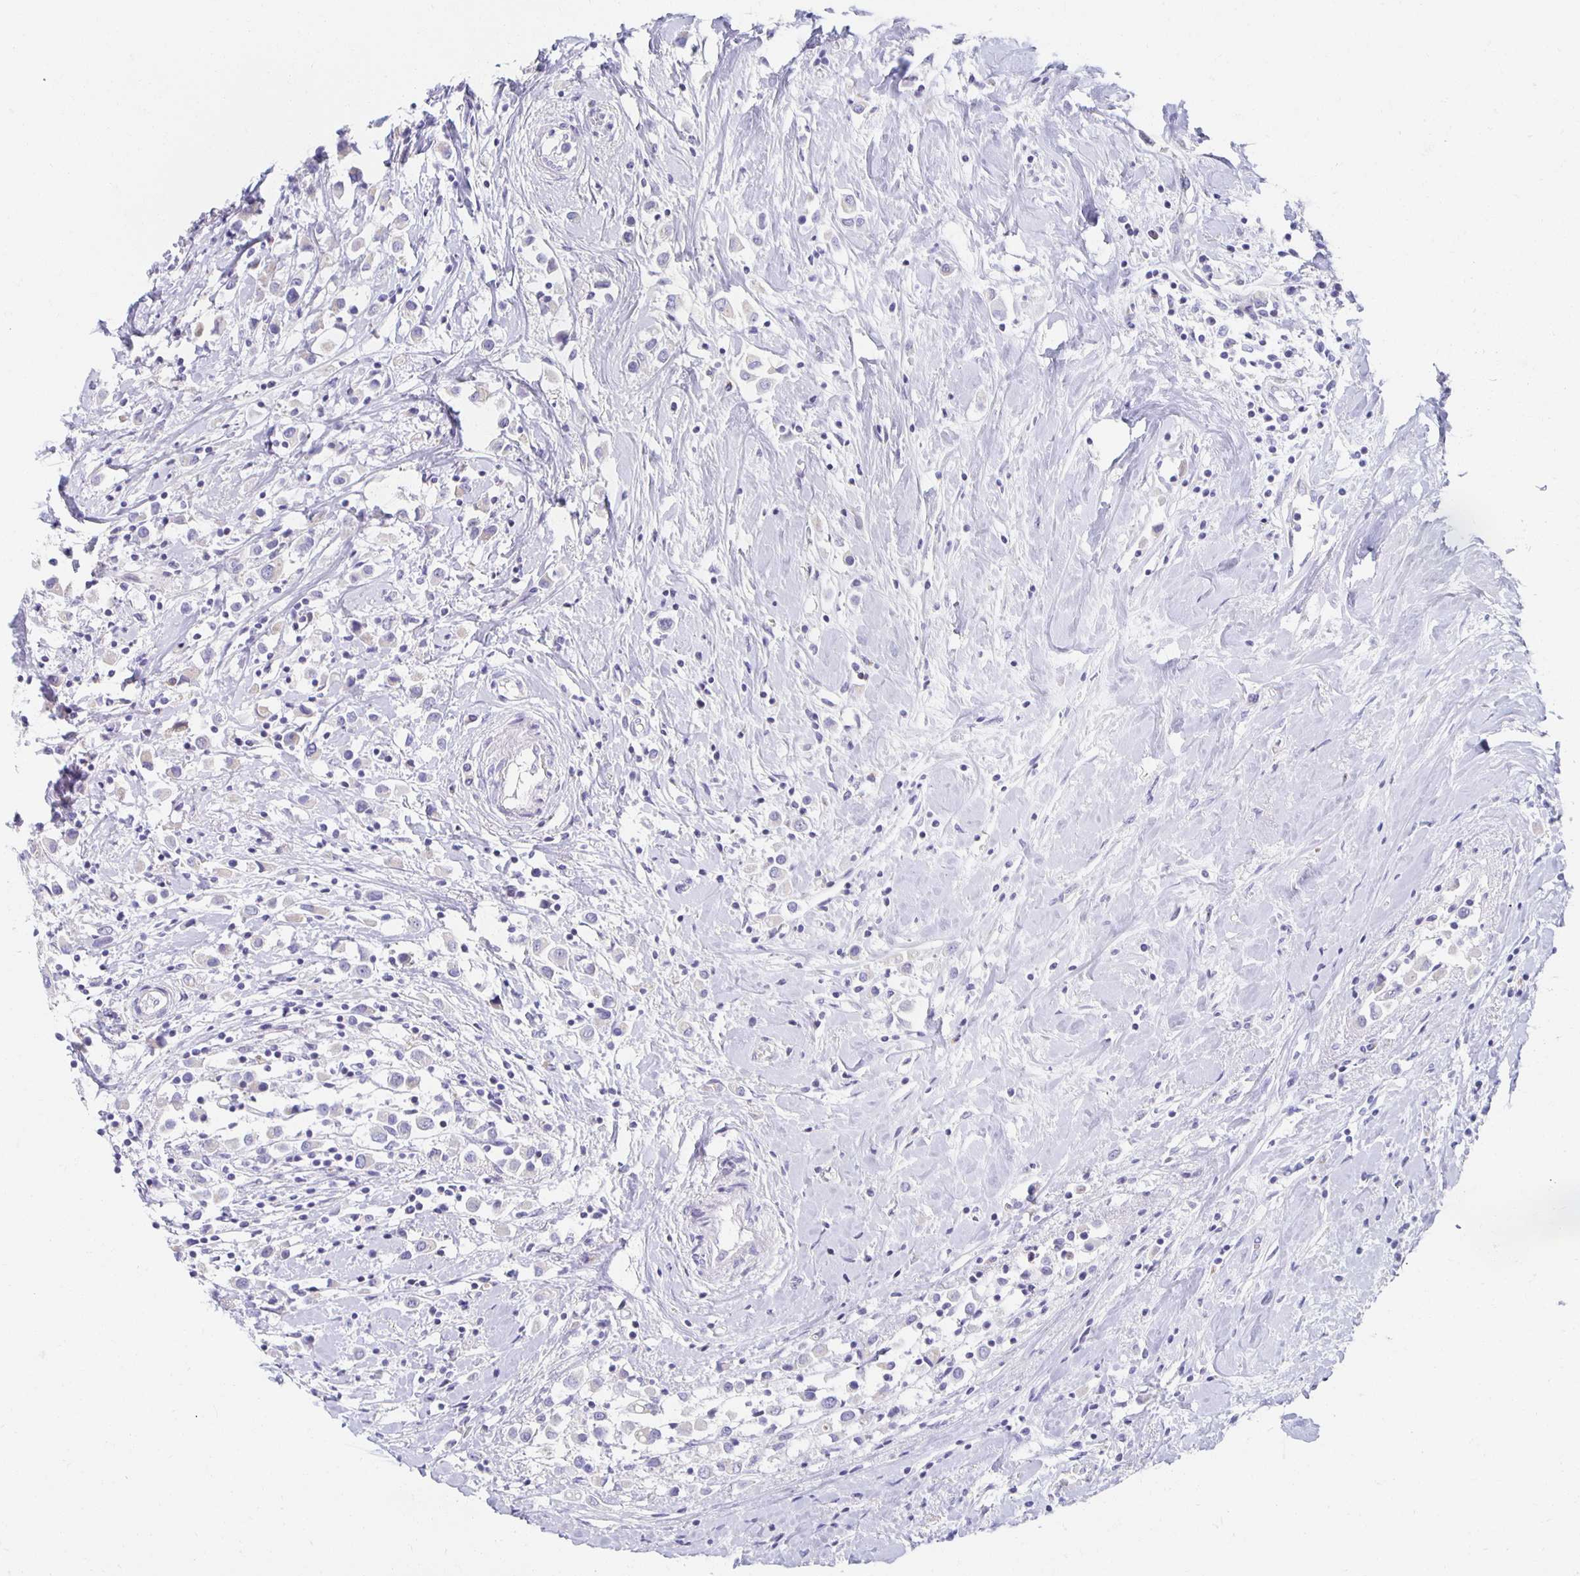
{"staining": {"intensity": "weak", "quantity": "<25%", "location": "cytoplasmic/membranous"}, "tissue": "breast cancer", "cell_type": "Tumor cells", "image_type": "cancer", "snomed": [{"axis": "morphology", "description": "Duct carcinoma"}, {"axis": "topography", "description": "Breast"}], "caption": "DAB immunohistochemical staining of breast cancer (intraductal carcinoma) reveals no significant positivity in tumor cells.", "gene": "TEX44", "patient": {"sex": "female", "age": 61}}